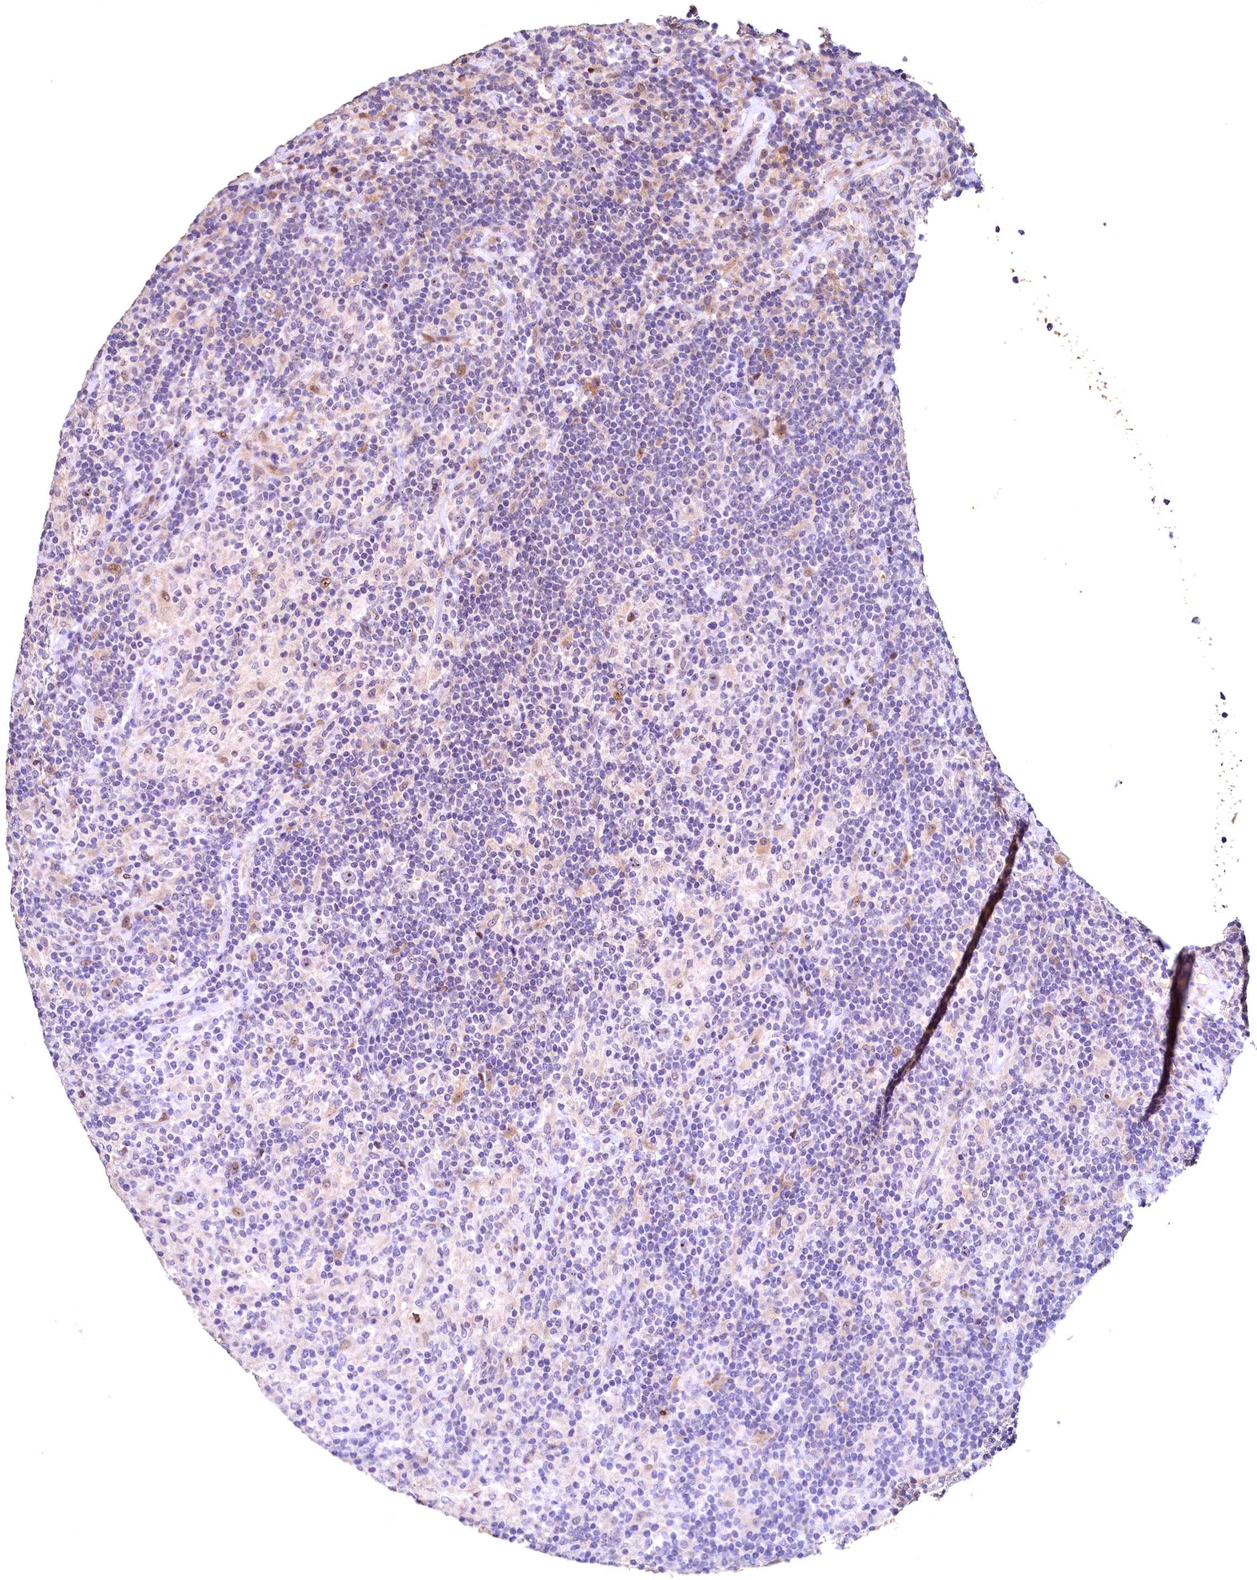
{"staining": {"intensity": "negative", "quantity": "none", "location": "none"}, "tissue": "lymphoma", "cell_type": "Tumor cells", "image_type": "cancer", "snomed": [{"axis": "morphology", "description": "Hodgkin's disease, NOS"}, {"axis": "topography", "description": "Lymph node"}], "caption": "Histopathology image shows no protein positivity in tumor cells of Hodgkin's disease tissue. The staining is performed using DAB brown chromogen with nuclei counter-stained in using hematoxylin.", "gene": "LATS2", "patient": {"sex": "male", "age": 70}}